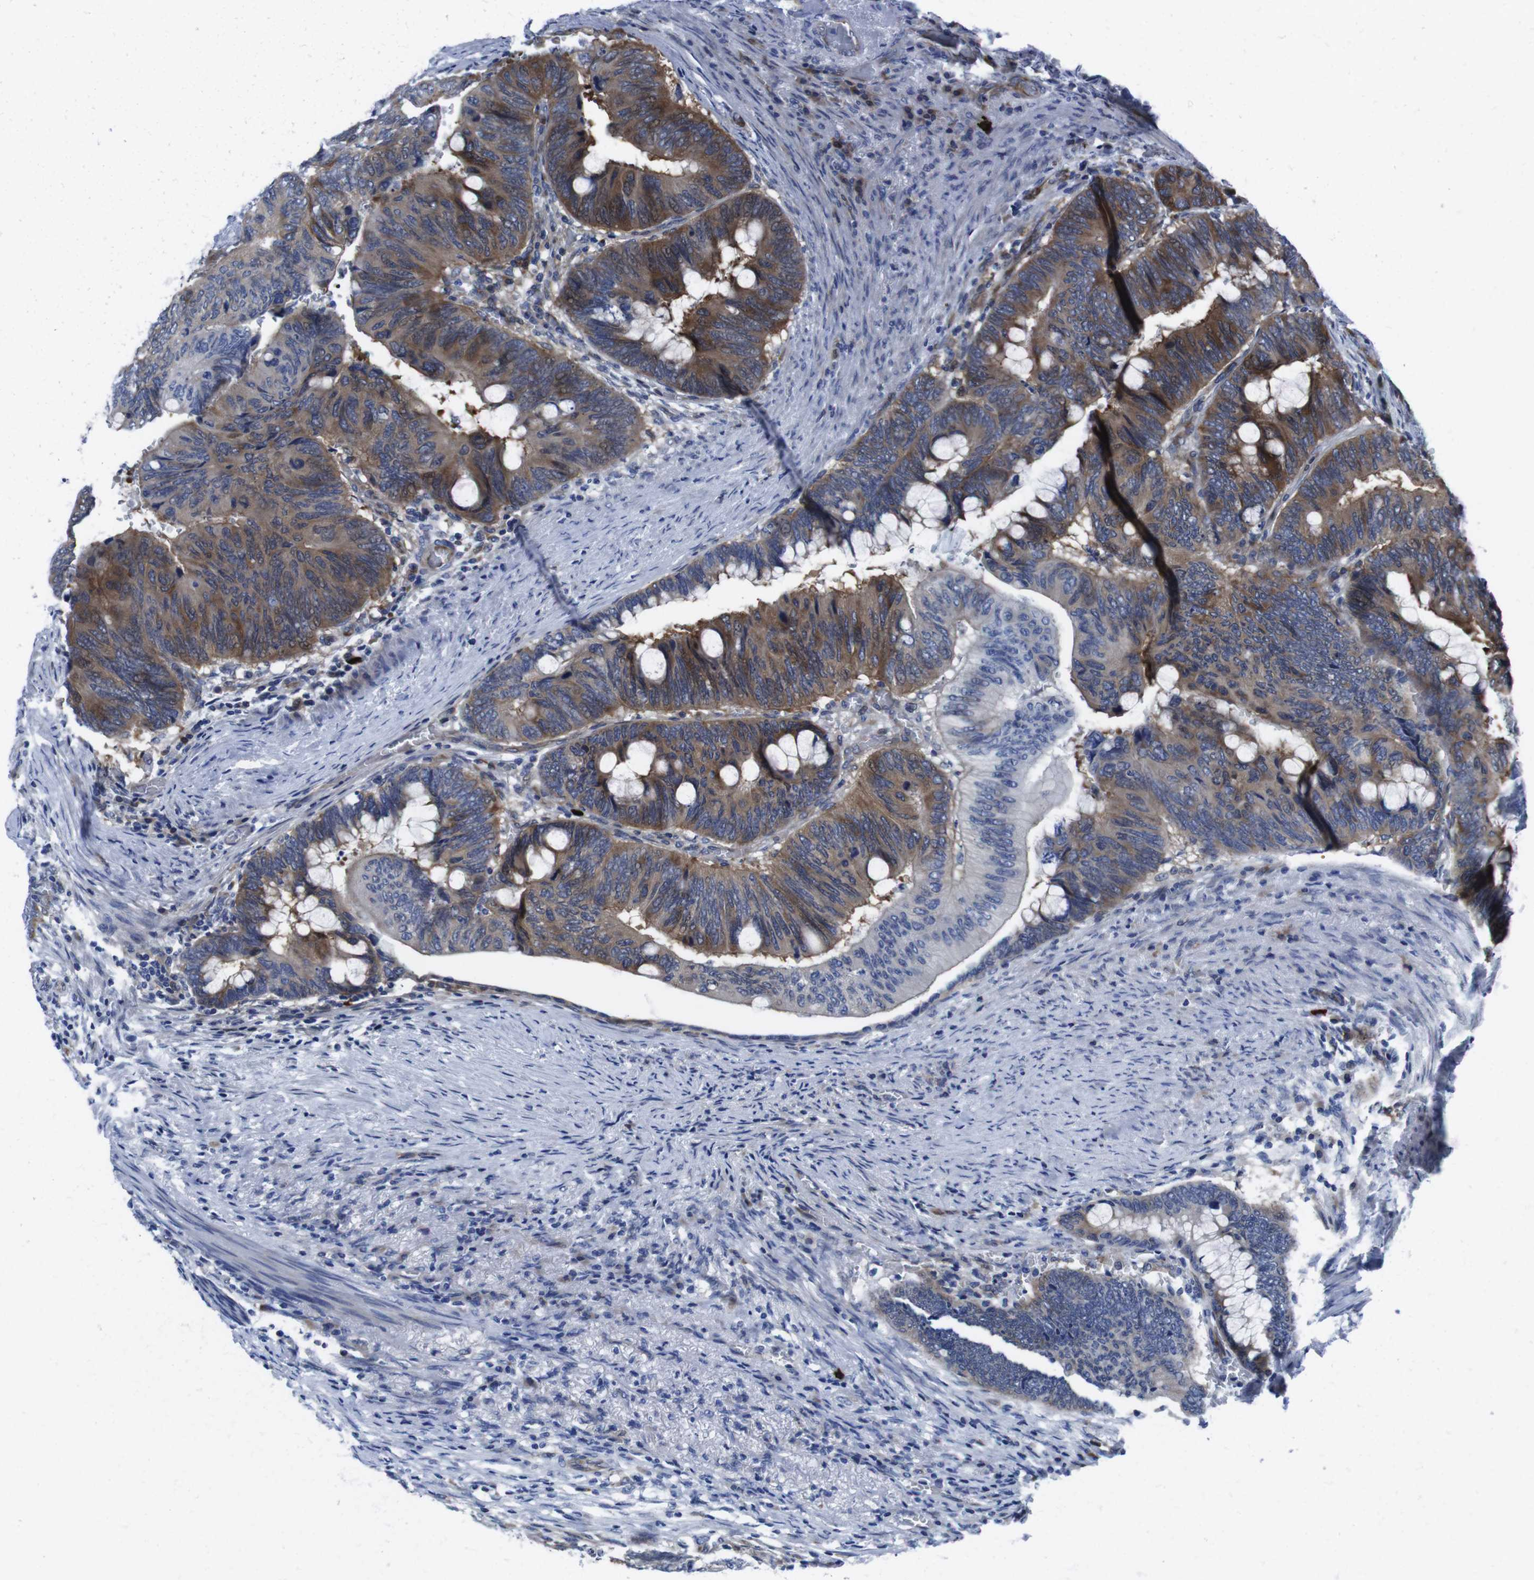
{"staining": {"intensity": "moderate", "quantity": ">75%", "location": "cytoplasmic/membranous"}, "tissue": "colorectal cancer", "cell_type": "Tumor cells", "image_type": "cancer", "snomed": [{"axis": "morphology", "description": "Normal tissue, NOS"}, {"axis": "morphology", "description": "Adenocarcinoma, NOS"}, {"axis": "topography", "description": "Rectum"}, {"axis": "topography", "description": "Peripheral nerve tissue"}], "caption": "Moderate cytoplasmic/membranous protein expression is identified in about >75% of tumor cells in adenocarcinoma (colorectal).", "gene": "EIF4A1", "patient": {"sex": "male", "age": 92}}